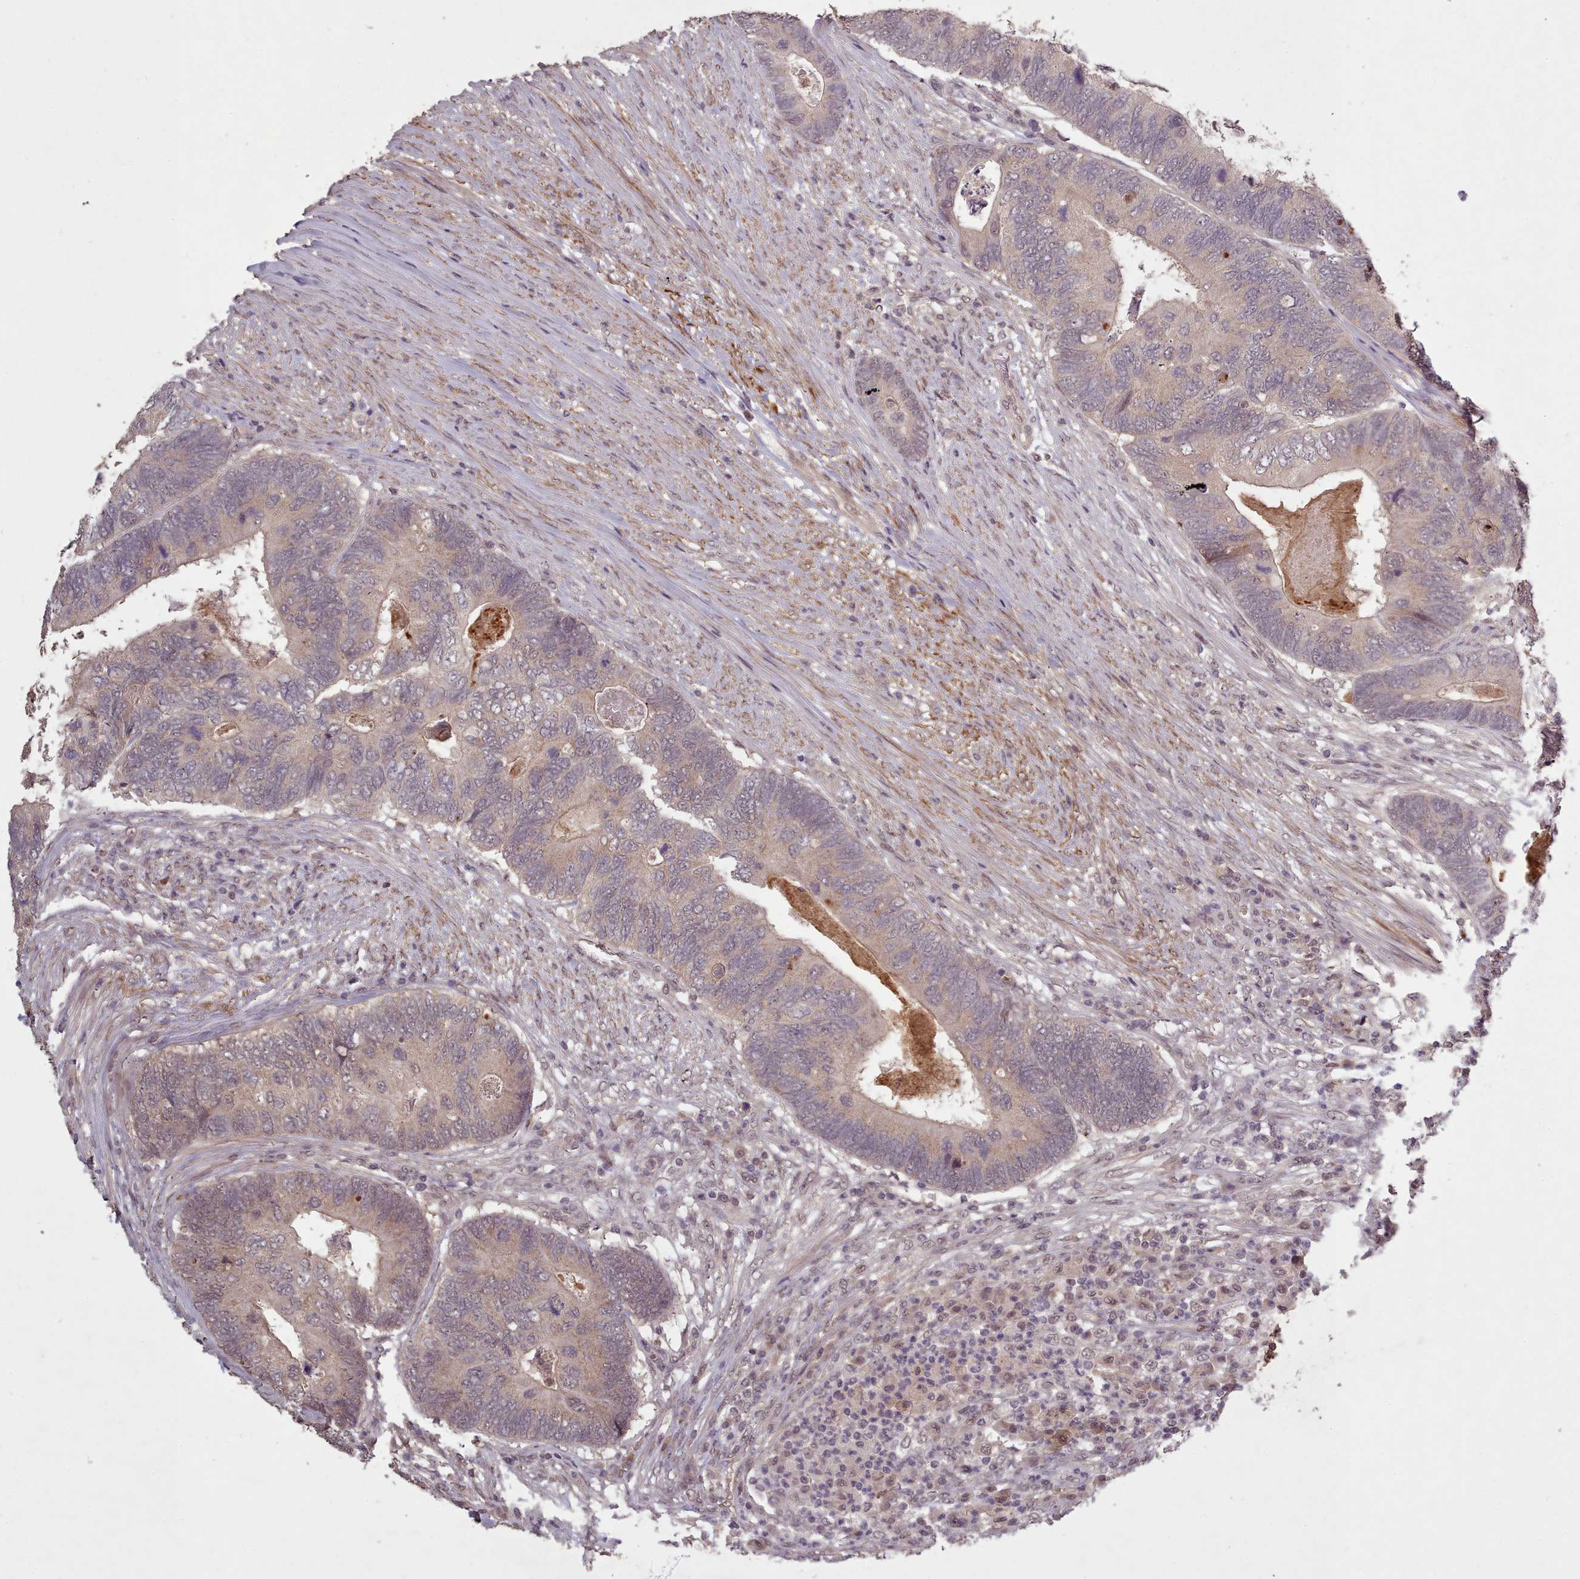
{"staining": {"intensity": "weak", "quantity": "<25%", "location": "cytoplasmic/membranous"}, "tissue": "colorectal cancer", "cell_type": "Tumor cells", "image_type": "cancer", "snomed": [{"axis": "morphology", "description": "Adenocarcinoma, NOS"}, {"axis": "topography", "description": "Colon"}], "caption": "Human colorectal cancer (adenocarcinoma) stained for a protein using immunohistochemistry (IHC) exhibits no staining in tumor cells.", "gene": "CDC6", "patient": {"sex": "female", "age": 67}}